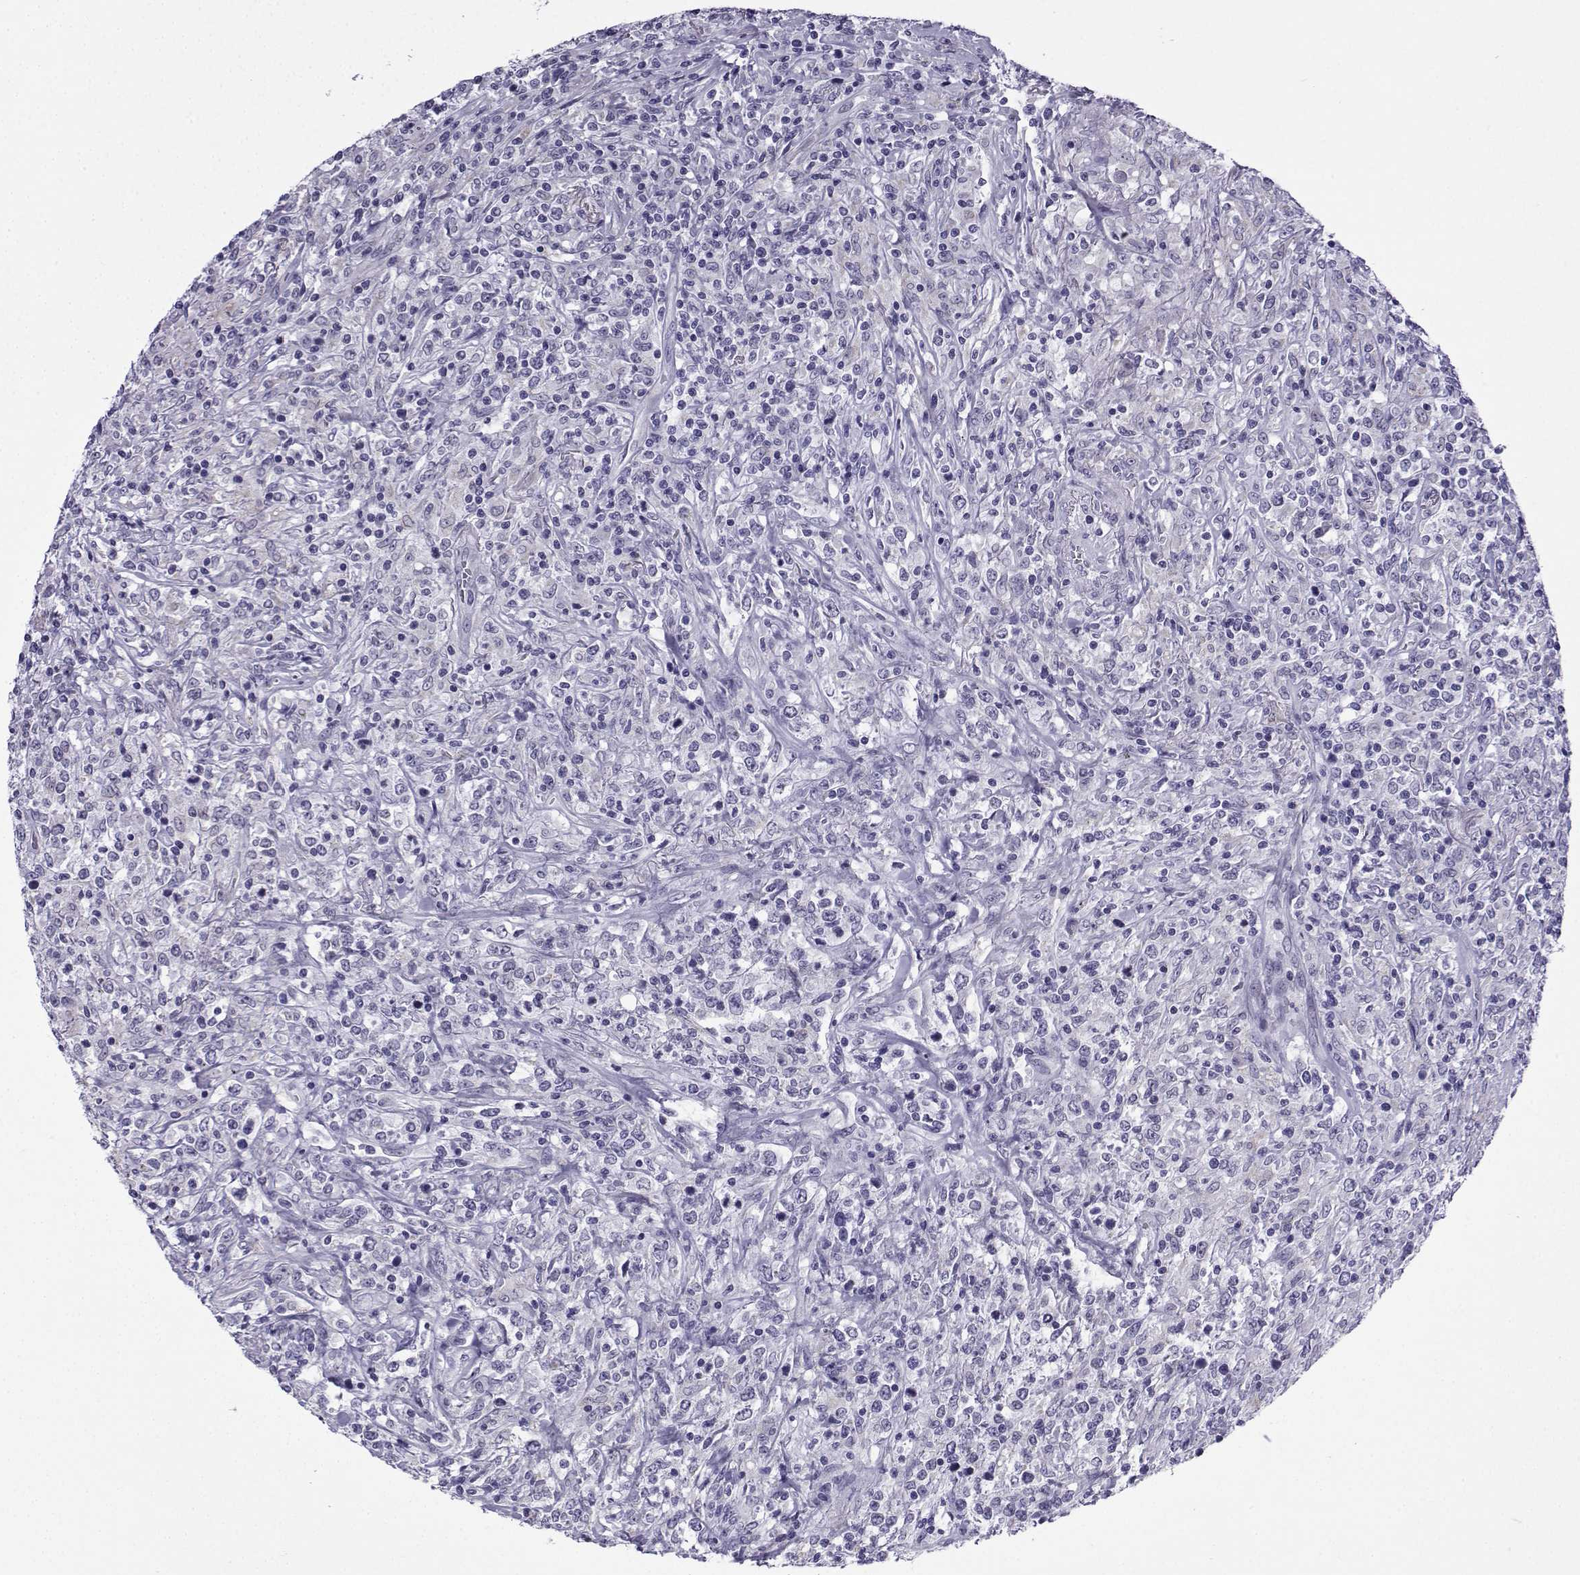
{"staining": {"intensity": "negative", "quantity": "none", "location": "none"}, "tissue": "lymphoma", "cell_type": "Tumor cells", "image_type": "cancer", "snomed": [{"axis": "morphology", "description": "Malignant lymphoma, non-Hodgkin's type, High grade"}, {"axis": "topography", "description": "Lung"}], "caption": "DAB immunohistochemical staining of human malignant lymphoma, non-Hodgkin's type (high-grade) reveals no significant expression in tumor cells.", "gene": "ACRBP", "patient": {"sex": "male", "age": 79}}